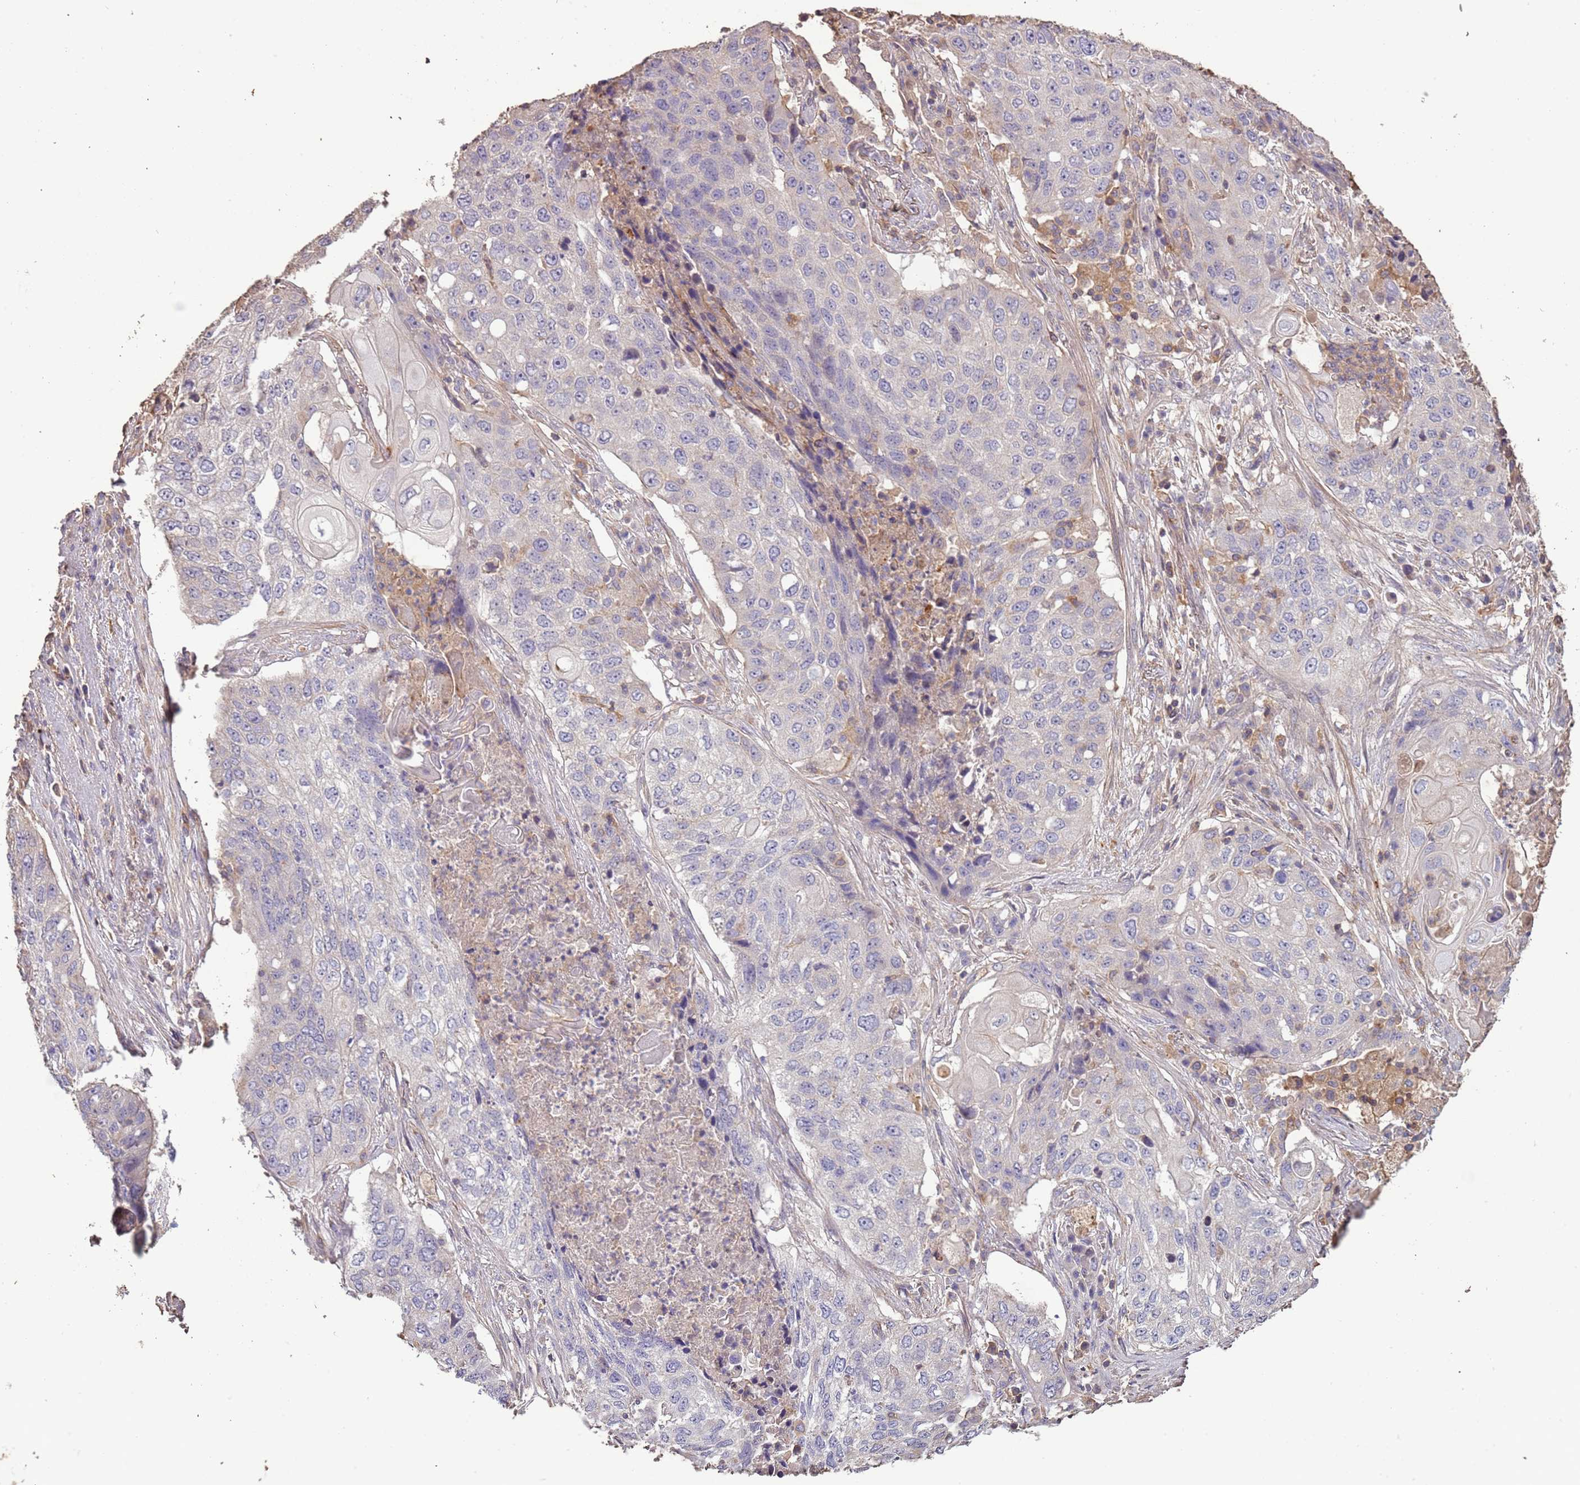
{"staining": {"intensity": "negative", "quantity": "none", "location": "none"}, "tissue": "lung cancer", "cell_type": "Tumor cells", "image_type": "cancer", "snomed": [{"axis": "morphology", "description": "Squamous cell carcinoma, NOS"}, {"axis": "topography", "description": "Lung"}], "caption": "Lung cancer (squamous cell carcinoma) was stained to show a protein in brown. There is no significant staining in tumor cells.", "gene": "FECH", "patient": {"sex": "female", "age": 63}}